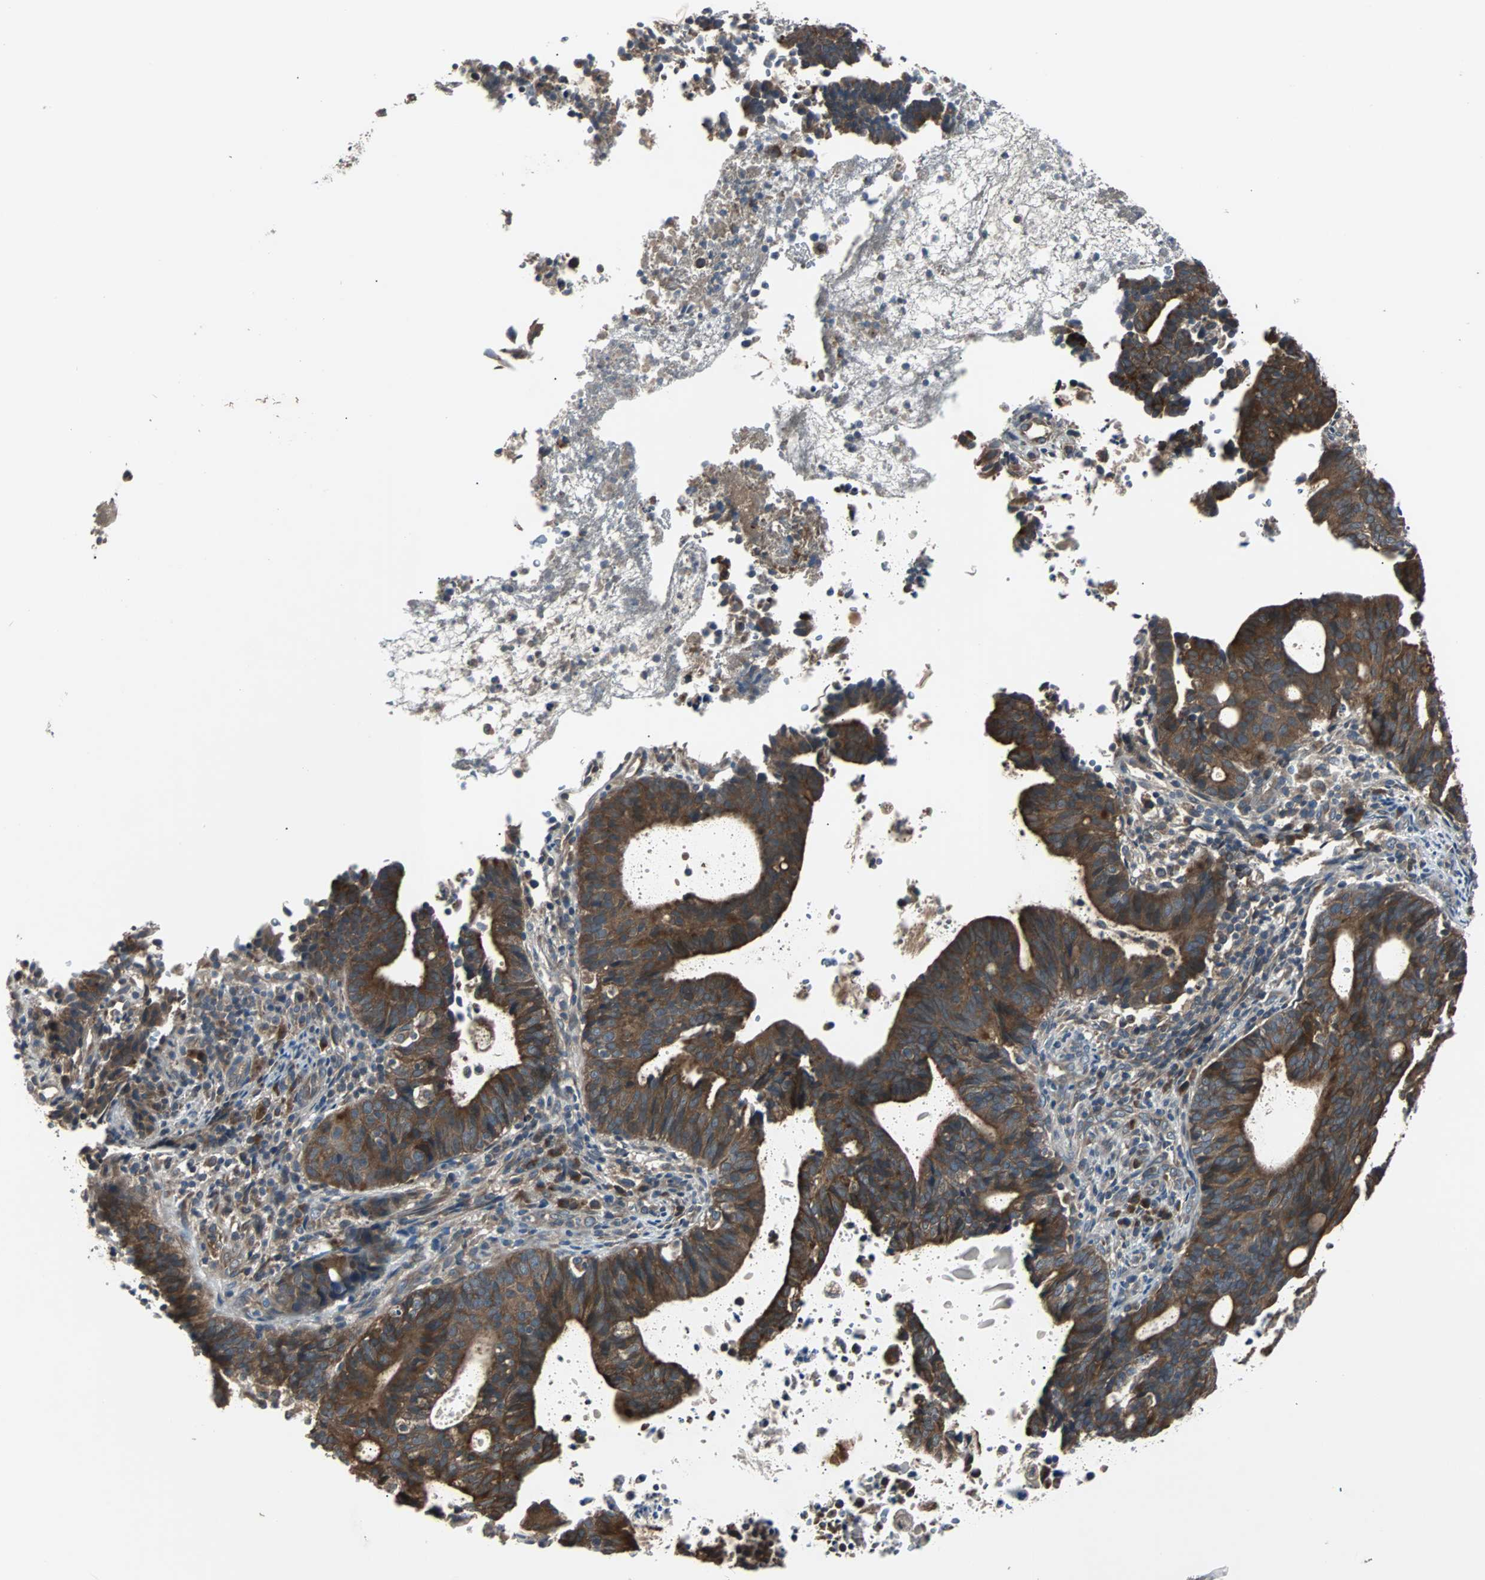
{"staining": {"intensity": "moderate", "quantity": ">75%", "location": "cytoplasmic/membranous"}, "tissue": "endometrial cancer", "cell_type": "Tumor cells", "image_type": "cancer", "snomed": [{"axis": "morphology", "description": "Adenocarcinoma, NOS"}, {"axis": "topography", "description": "Uterus"}], "caption": "Endometrial cancer stained with a protein marker exhibits moderate staining in tumor cells.", "gene": "ARF1", "patient": {"sex": "female", "age": 83}}